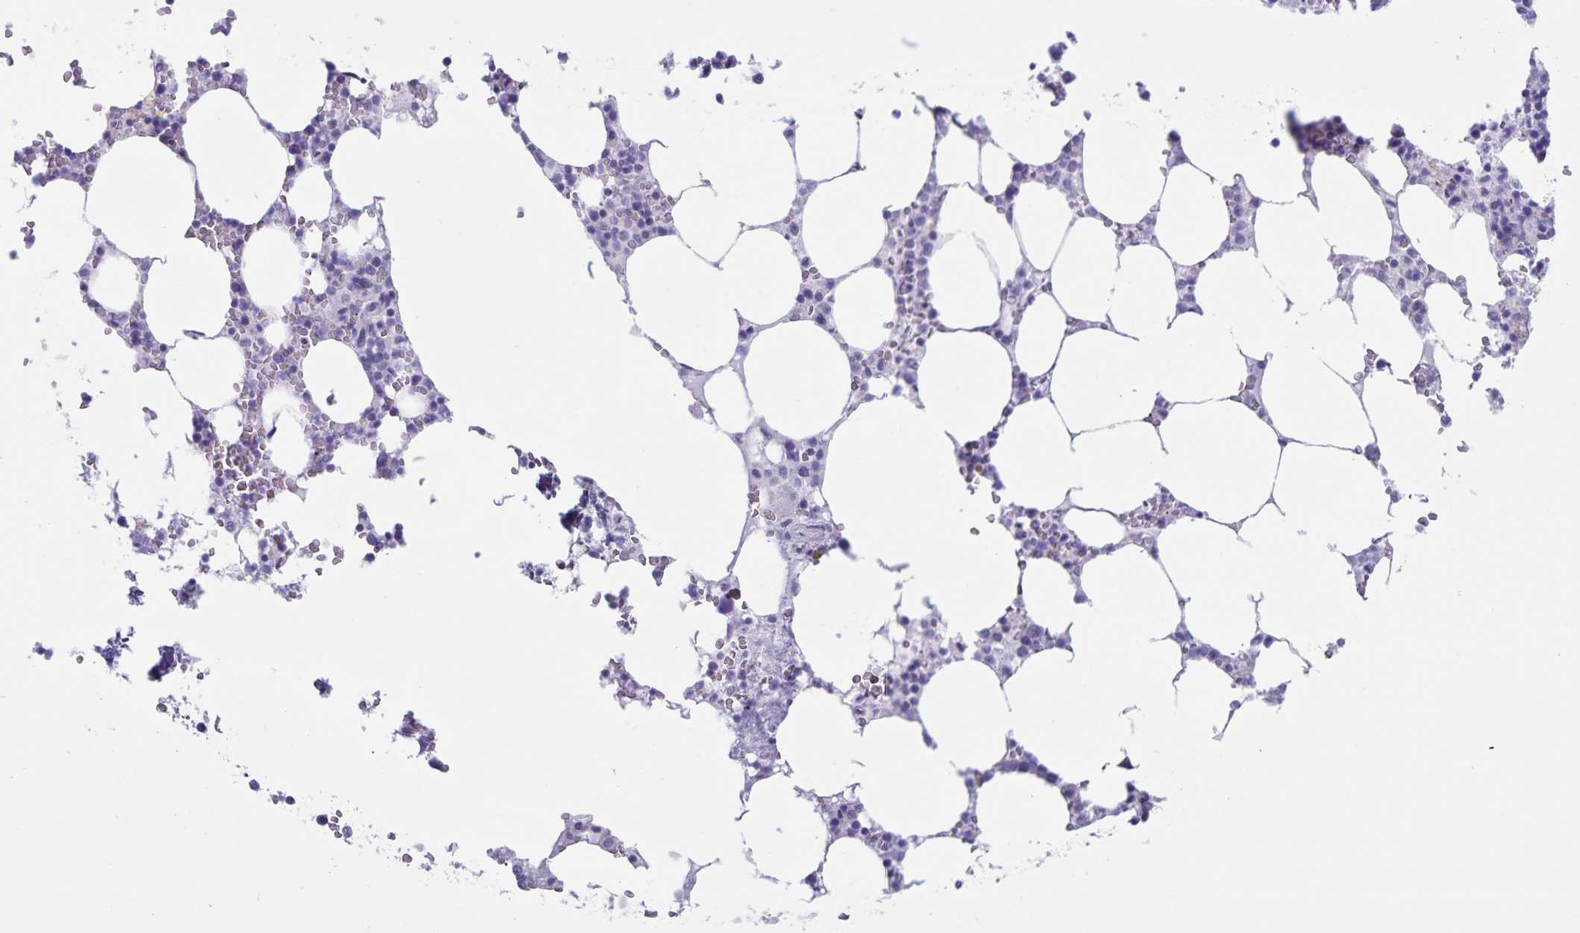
{"staining": {"intensity": "negative", "quantity": "none", "location": "none"}, "tissue": "bone marrow", "cell_type": "Hematopoietic cells", "image_type": "normal", "snomed": [{"axis": "morphology", "description": "Normal tissue, NOS"}, {"axis": "topography", "description": "Bone marrow"}], "caption": "Immunohistochemistry (IHC) of benign human bone marrow reveals no positivity in hematopoietic cells.", "gene": "SYNM", "patient": {"sex": "male", "age": 64}}